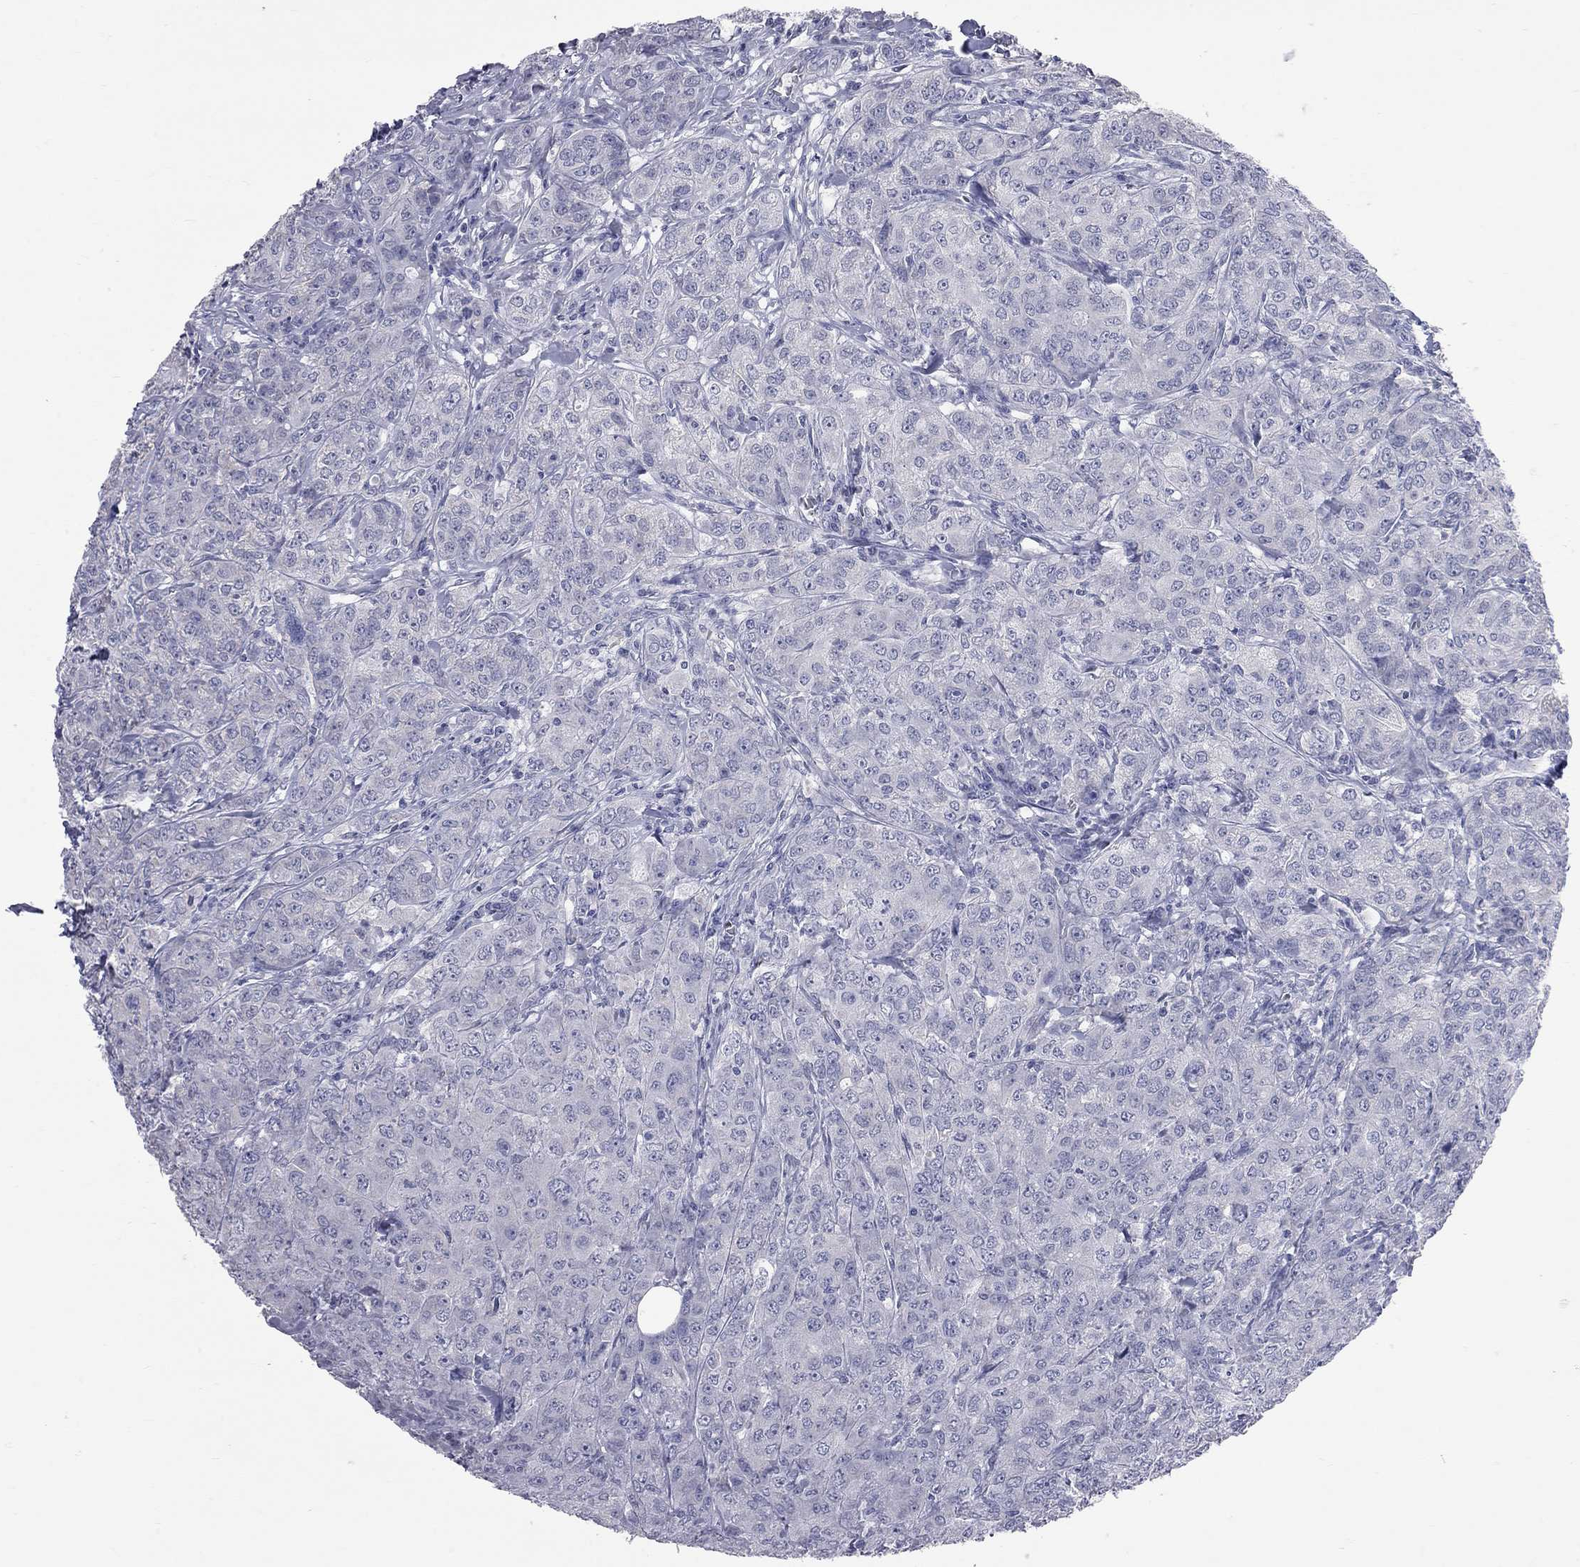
{"staining": {"intensity": "negative", "quantity": "none", "location": "none"}, "tissue": "breast cancer", "cell_type": "Tumor cells", "image_type": "cancer", "snomed": [{"axis": "morphology", "description": "Duct carcinoma"}, {"axis": "topography", "description": "Breast"}], "caption": "Tumor cells show no significant protein staining in breast invasive ductal carcinoma.", "gene": "OPRK1", "patient": {"sex": "female", "age": 43}}